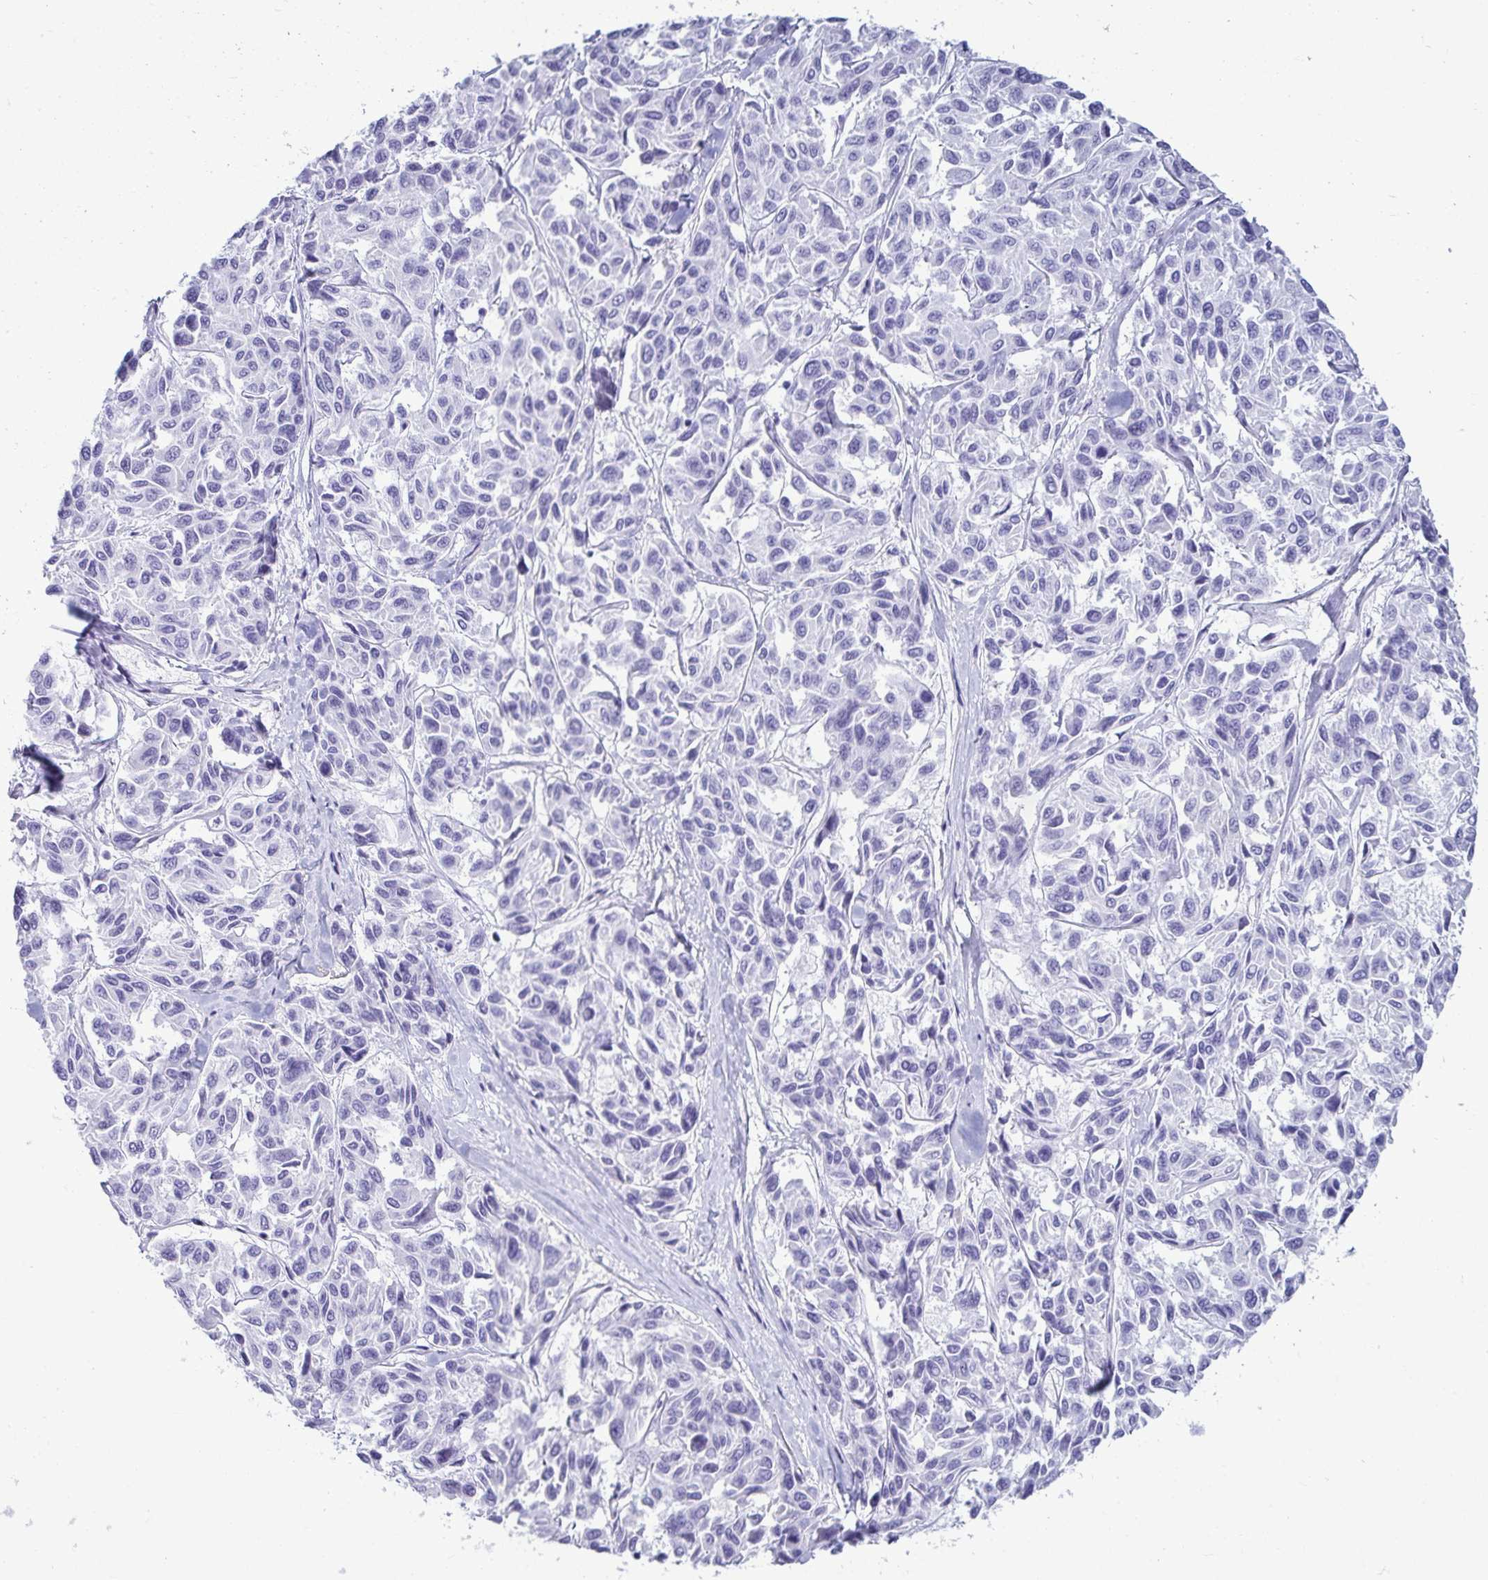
{"staining": {"intensity": "negative", "quantity": "none", "location": "none"}, "tissue": "melanoma", "cell_type": "Tumor cells", "image_type": "cancer", "snomed": [{"axis": "morphology", "description": "Malignant melanoma, NOS"}, {"axis": "topography", "description": "Skin"}], "caption": "Immunohistochemical staining of human malignant melanoma exhibits no significant staining in tumor cells.", "gene": "CLGN", "patient": {"sex": "female", "age": 66}}